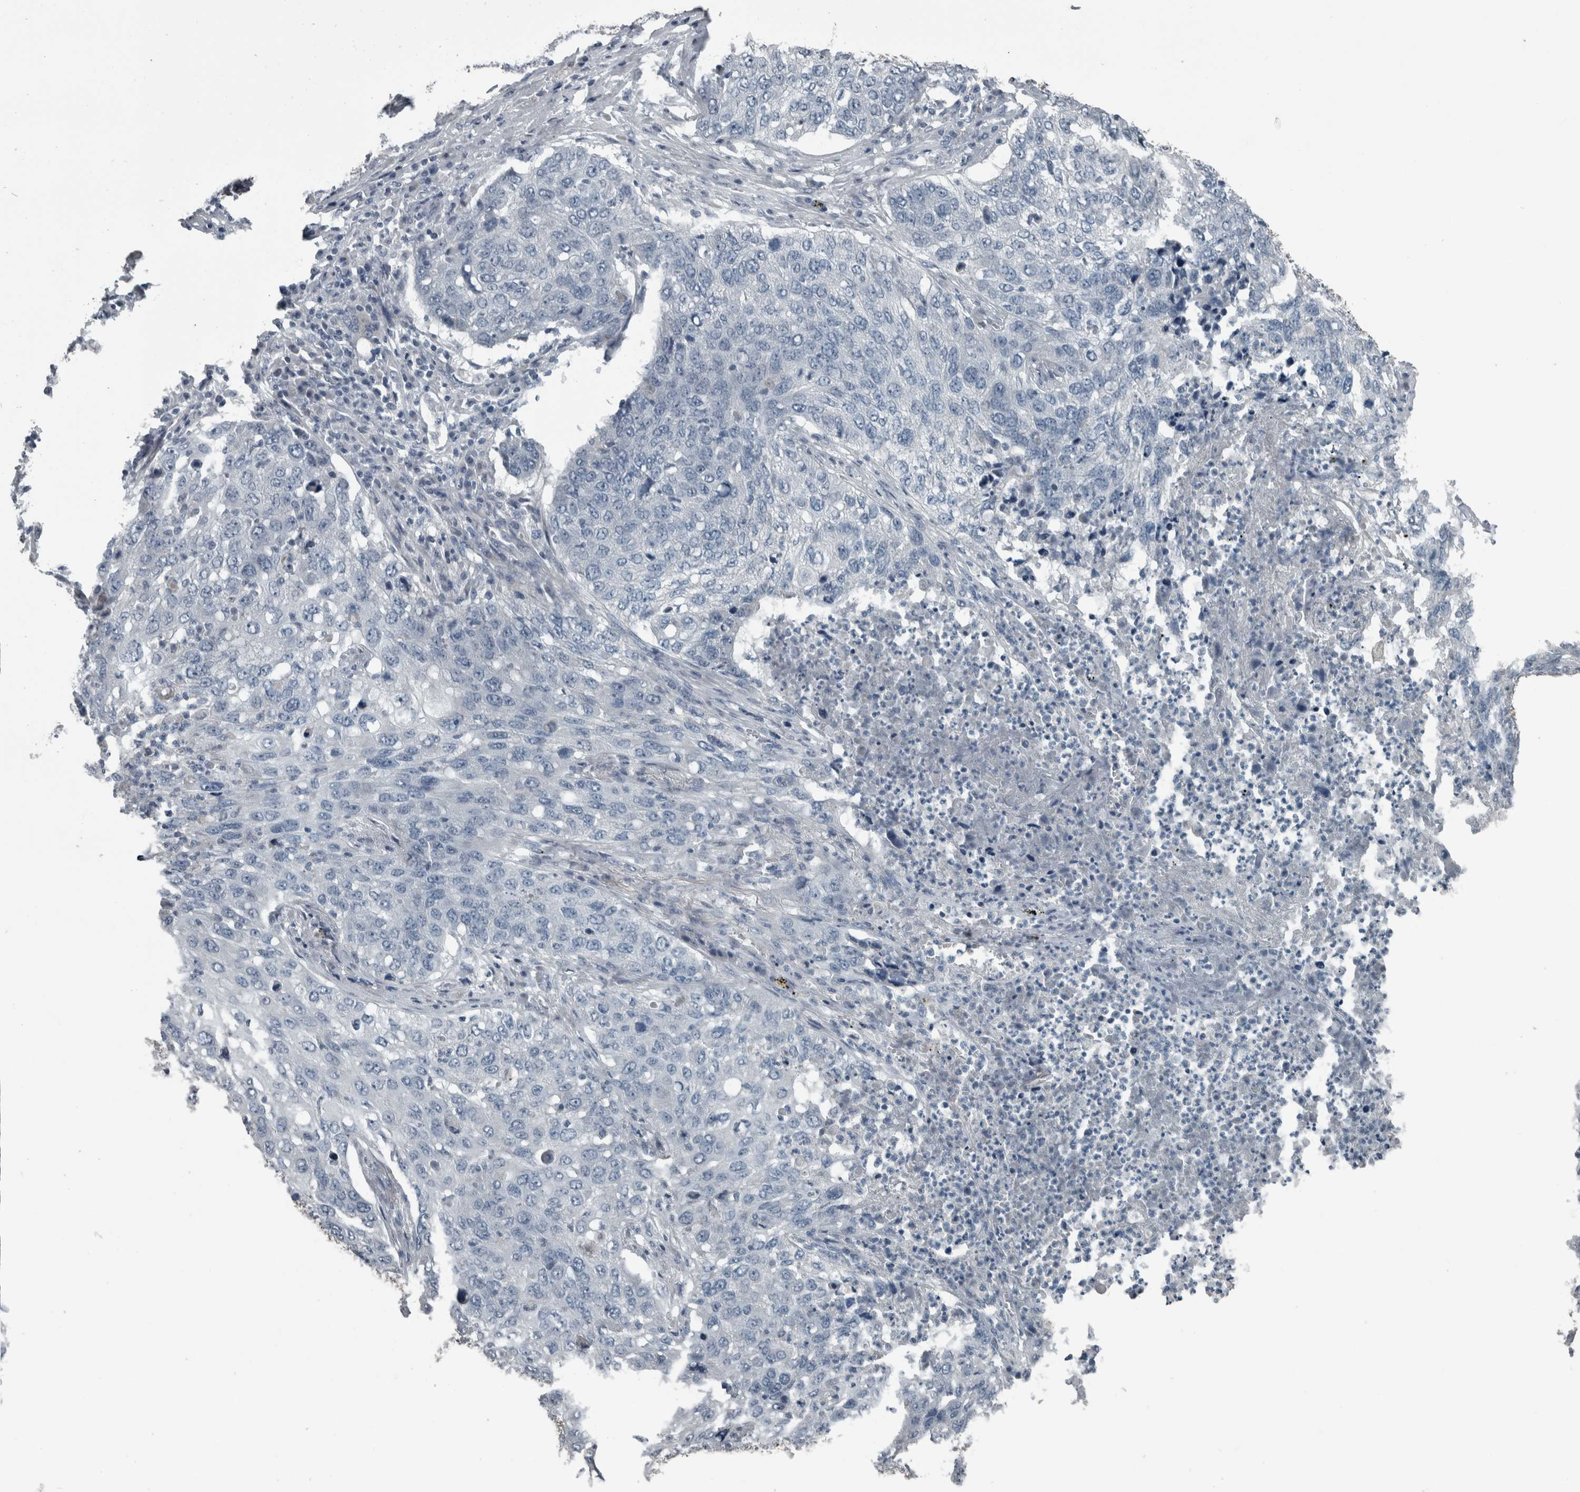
{"staining": {"intensity": "negative", "quantity": "none", "location": "none"}, "tissue": "lung cancer", "cell_type": "Tumor cells", "image_type": "cancer", "snomed": [{"axis": "morphology", "description": "Squamous cell carcinoma, NOS"}, {"axis": "topography", "description": "Lung"}], "caption": "Micrograph shows no significant protein staining in tumor cells of squamous cell carcinoma (lung).", "gene": "KRT20", "patient": {"sex": "female", "age": 63}}